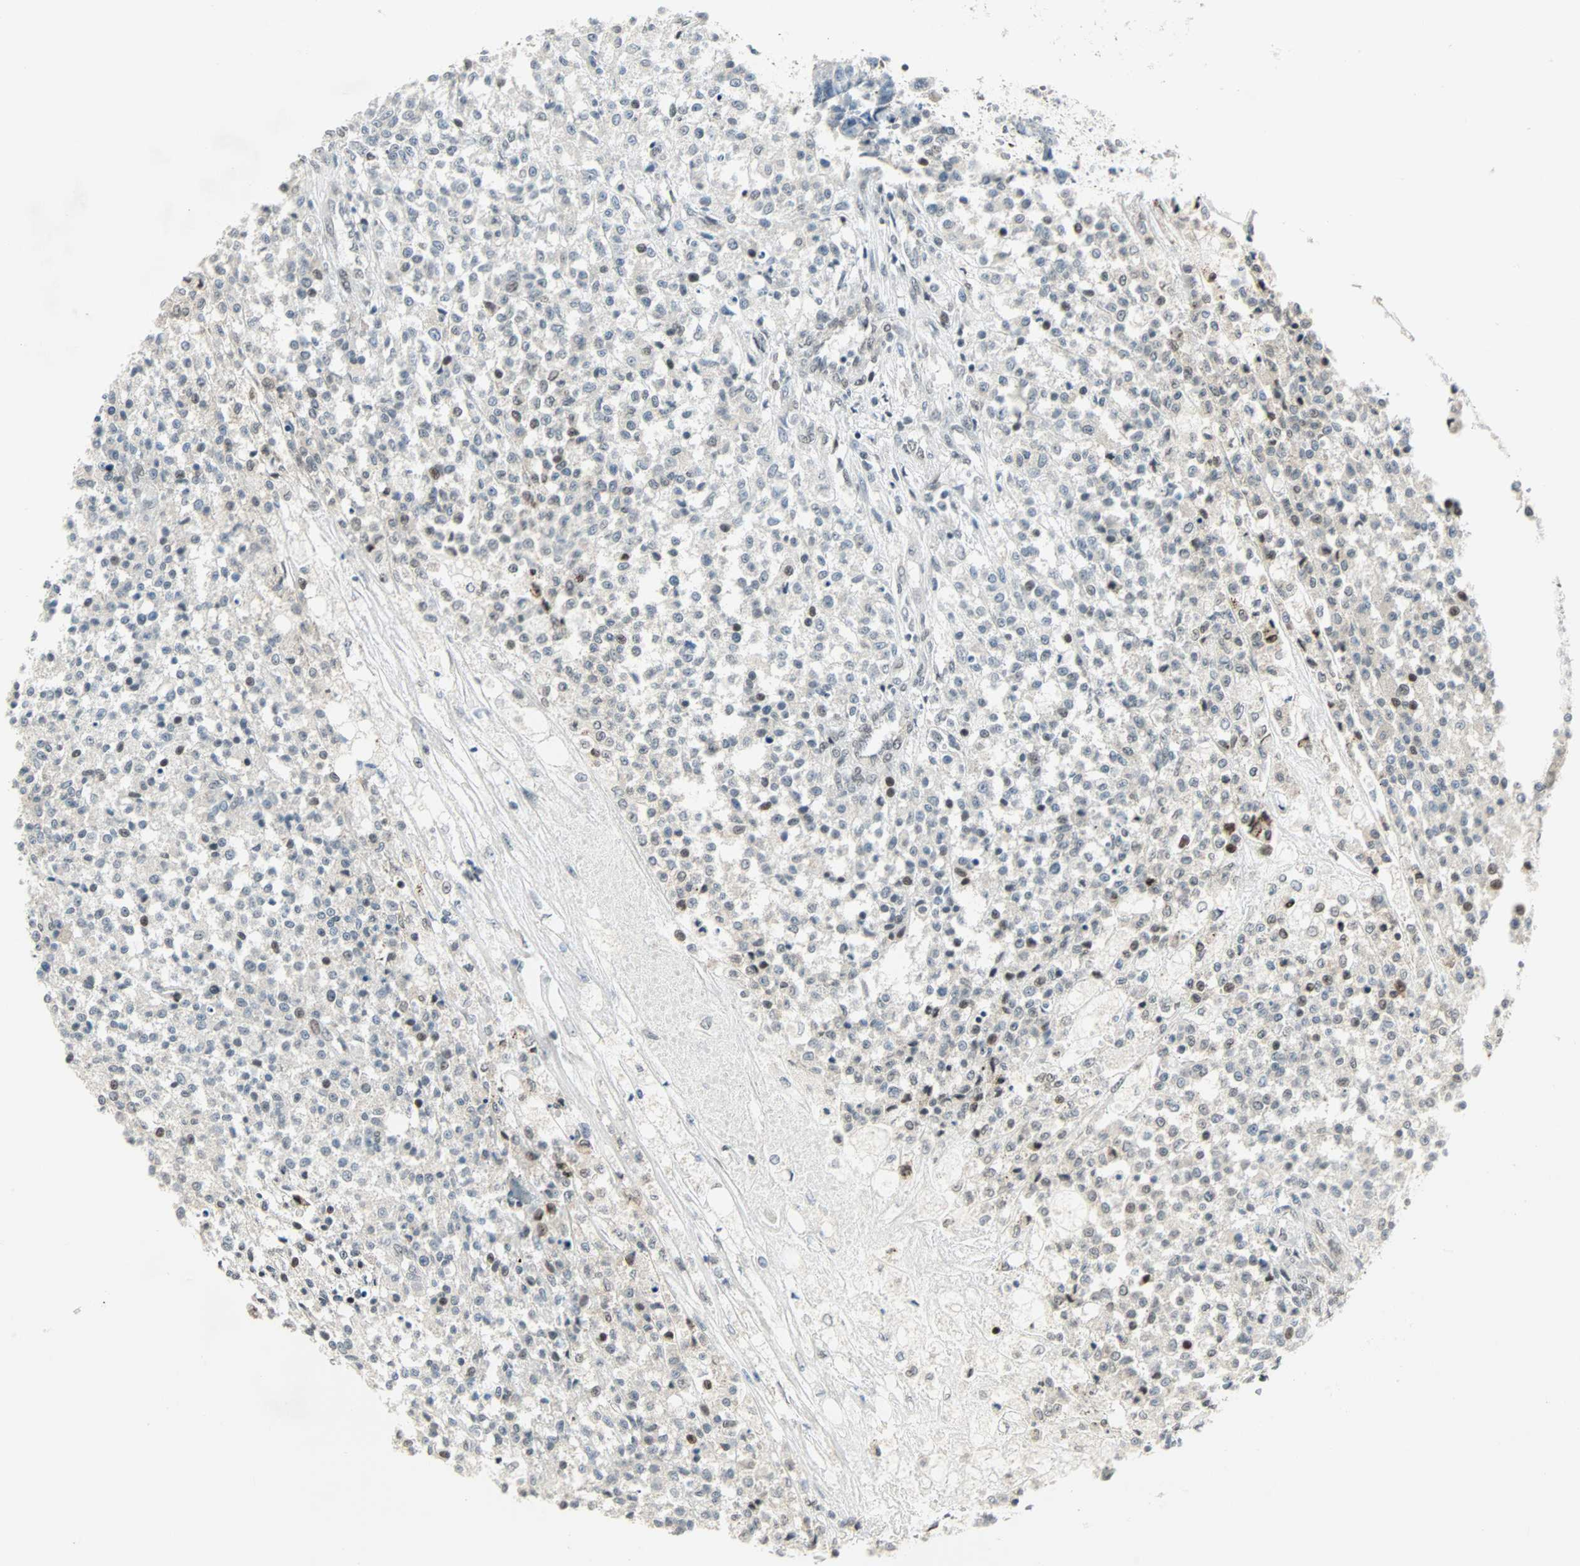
{"staining": {"intensity": "weak", "quantity": "<25%", "location": "nuclear"}, "tissue": "testis cancer", "cell_type": "Tumor cells", "image_type": "cancer", "snomed": [{"axis": "morphology", "description": "Seminoma, NOS"}, {"axis": "topography", "description": "Testis"}], "caption": "Immunohistochemistry of seminoma (testis) exhibits no expression in tumor cells.", "gene": "CBX4", "patient": {"sex": "male", "age": 59}}